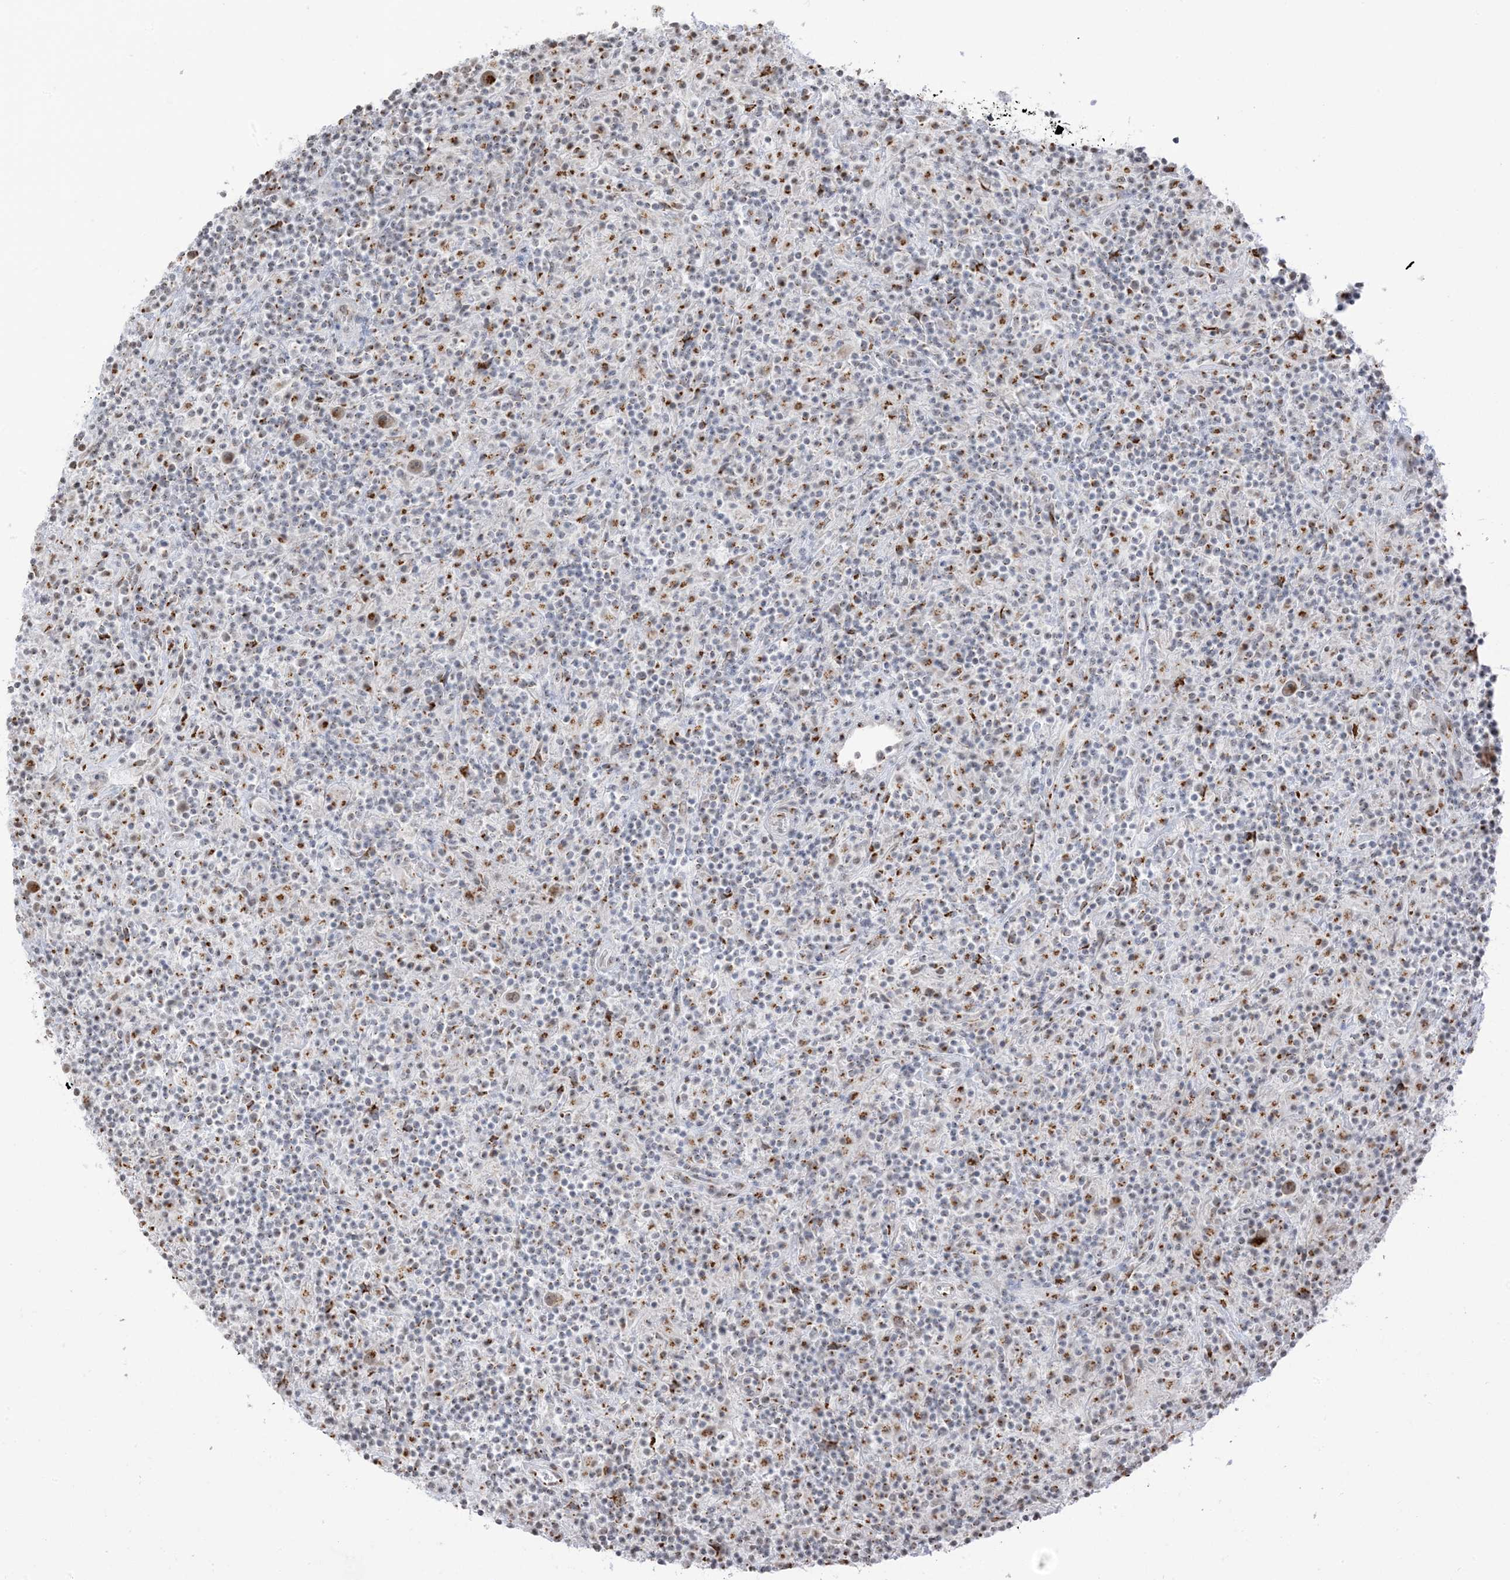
{"staining": {"intensity": "moderate", "quantity": ">75%", "location": "cytoplasmic/membranous,nuclear"}, "tissue": "lymphoma", "cell_type": "Tumor cells", "image_type": "cancer", "snomed": [{"axis": "morphology", "description": "Hodgkin's disease, NOS"}, {"axis": "topography", "description": "Lymph node"}], "caption": "This photomicrograph exhibits immunohistochemistry staining of human Hodgkin's disease, with medium moderate cytoplasmic/membranous and nuclear expression in approximately >75% of tumor cells.", "gene": "GPR107", "patient": {"sex": "male", "age": 70}}